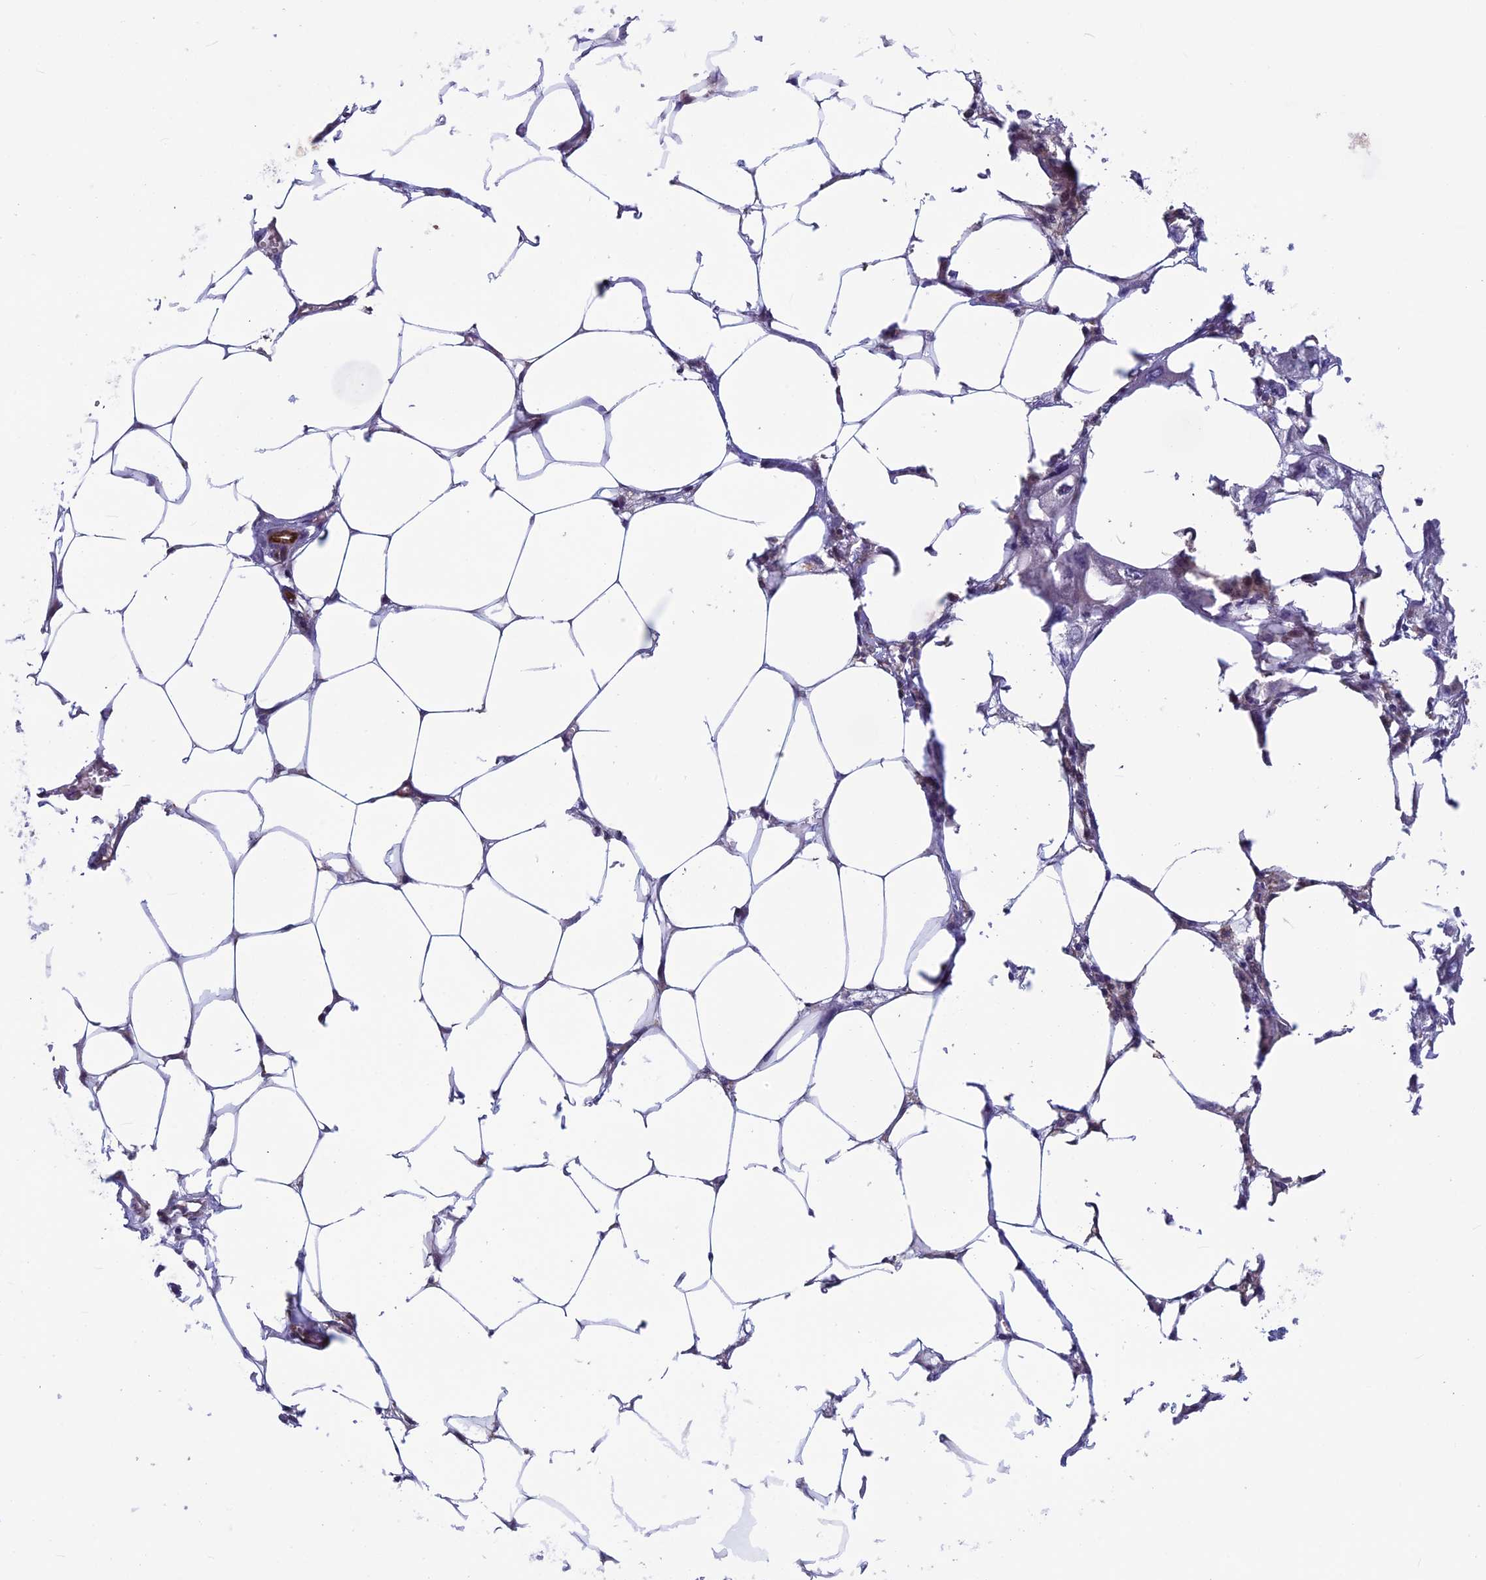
{"staining": {"intensity": "negative", "quantity": "none", "location": "none"}, "tissue": "endometrial cancer", "cell_type": "Tumor cells", "image_type": "cancer", "snomed": [{"axis": "morphology", "description": "Adenocarcinoma, NOS"}, {"axis": "morphology", "description": "Adenocarcinoma, metastatic, NOS"}, {"axis": "topography", "description": "Adipose tissue"}, {"axis": "topography", "description": "Endometrium"}], "caption": "IHC image of endometrial cancer stained for a protein (brown), which reveals no staining in tumor cells.", "gene": "MAST2", "patient": {"sex": "female", "age": 67}}